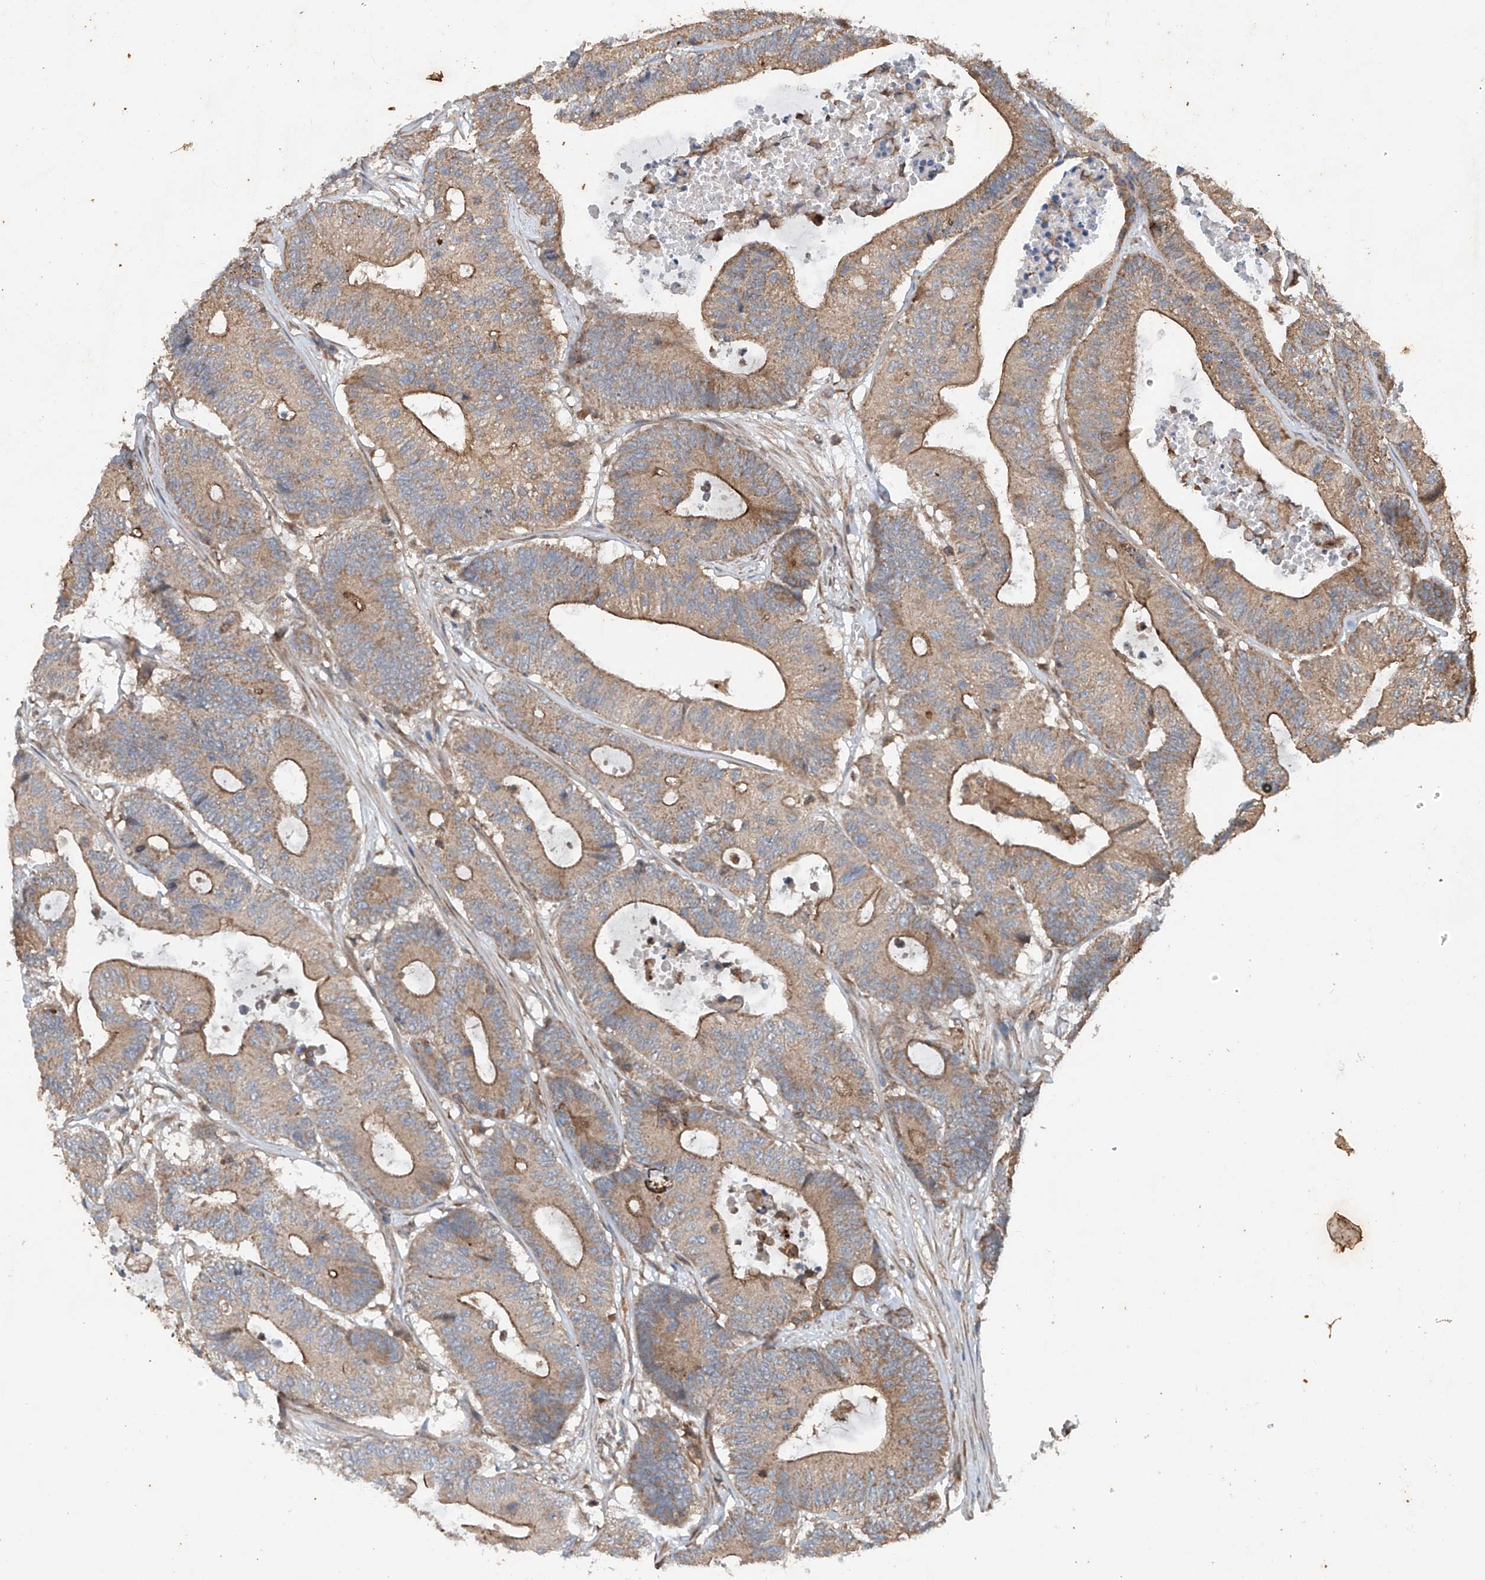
{"staining": {"intensity": "moderate", "quantity": ">75%", "location": "cytoplasmic/membranous"}, "tissue": "colorectal cancer", "cell_type": "Tumor cells", "image_type": "cancer", "snomed": [{"axis": "morphology", "description": "Adenocarcinoma, NOS"}, {"axis": "topography", "description": "Colon"}], "caption": "Tumor cells reveal moderate cytoplasmic/membranous expression in approximately >75% of cells in colorectal cancer (adenocarcinoma). The staining is performed using DAB (3,3'-diaminobenzidine) brown chromogen to label protein expression. The nuclei are counter-stained blue using hematoxylin.", "gene": "CEP85L", "patient": {"sex": "female", "age": 84}}